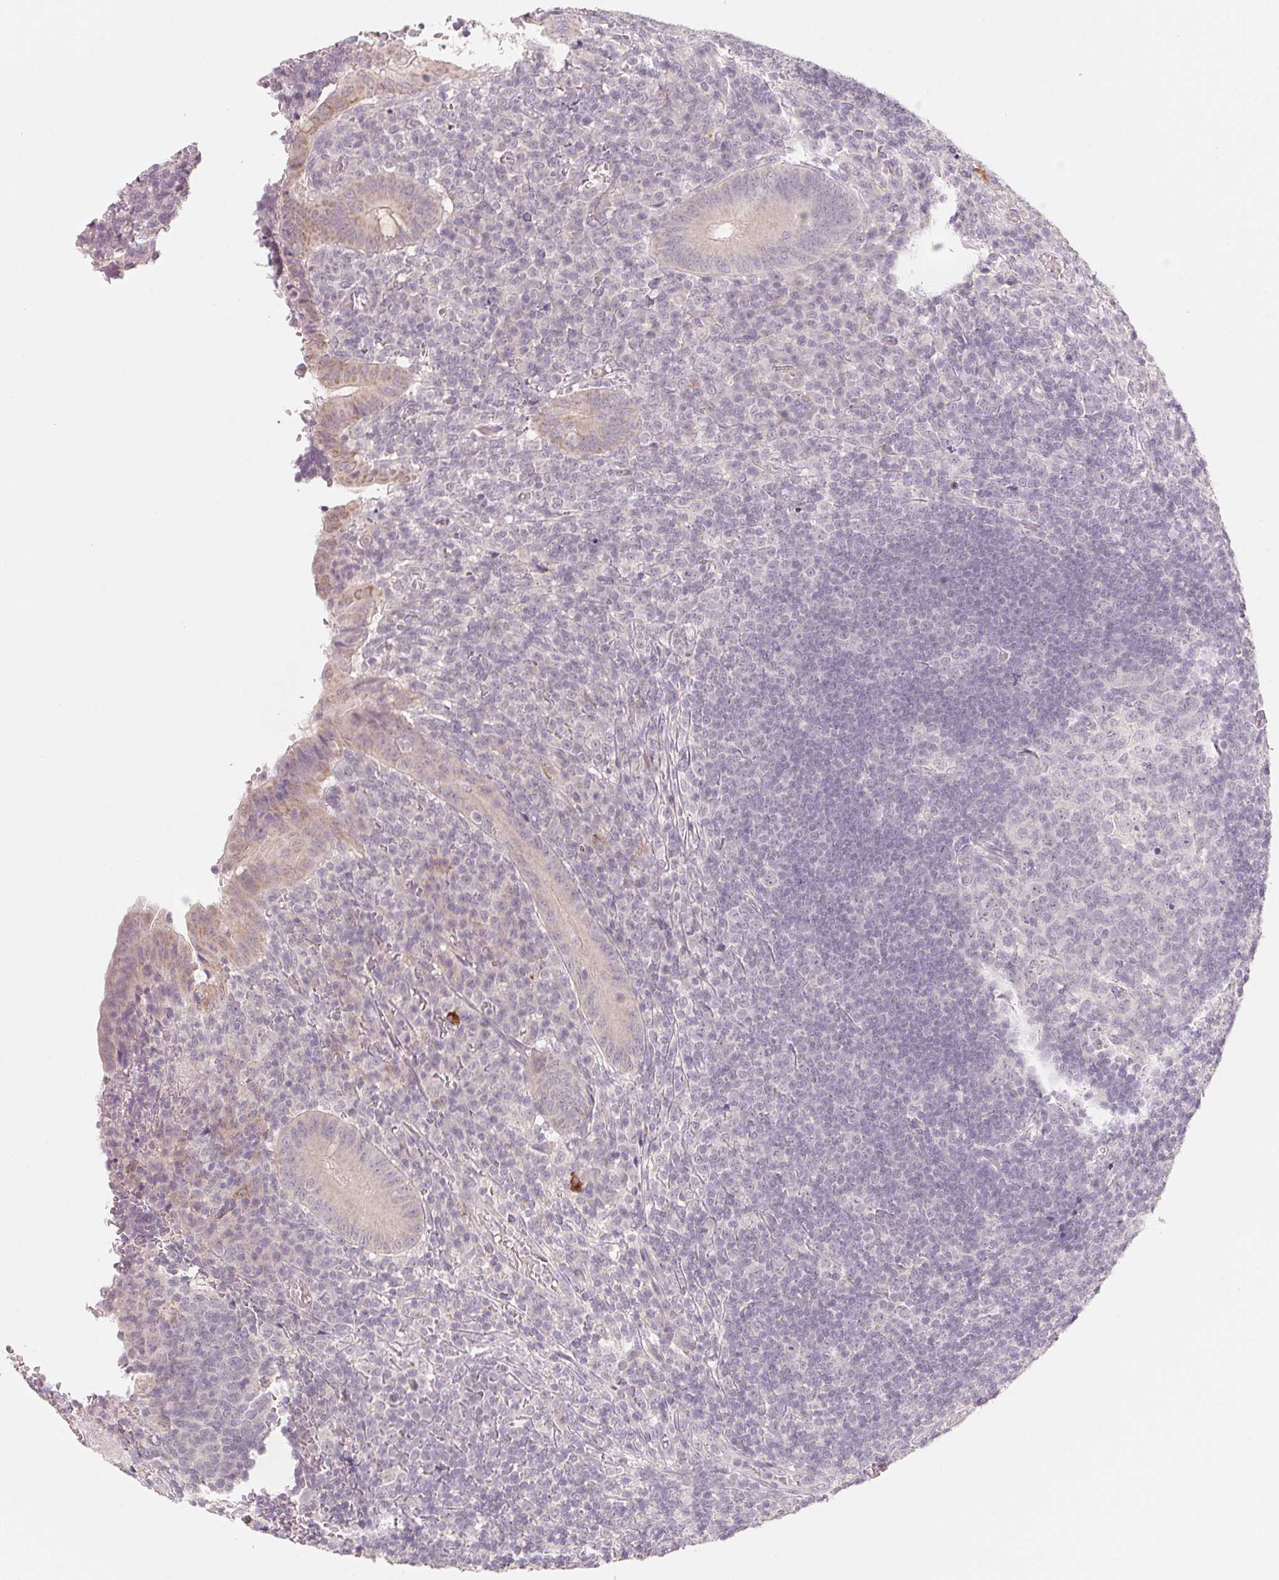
{"staining": {"intensity": "weak", "quantity": "25%-75%", "location": "cytoplasmic/membranous"}, "tissue": "appendix", "cell_type": "Glandular cells", "image_type": "normal", "snomed": [{"axis": "morphology", "description": "Normal tissue, NOS"}, {"axis": "topography", "description": "Appendix"}], "caption": "Immunohistochemistry (IHC) of normal human appendix displays low levels of weak cytoplasmic/membranous positivity in approximately 25%-75% of glandular cells. (Brightfield microscopy of DAB IHC at high magnification).", "gene": "ANKRD31", "patient": {"sex": "male", "age": 18}}